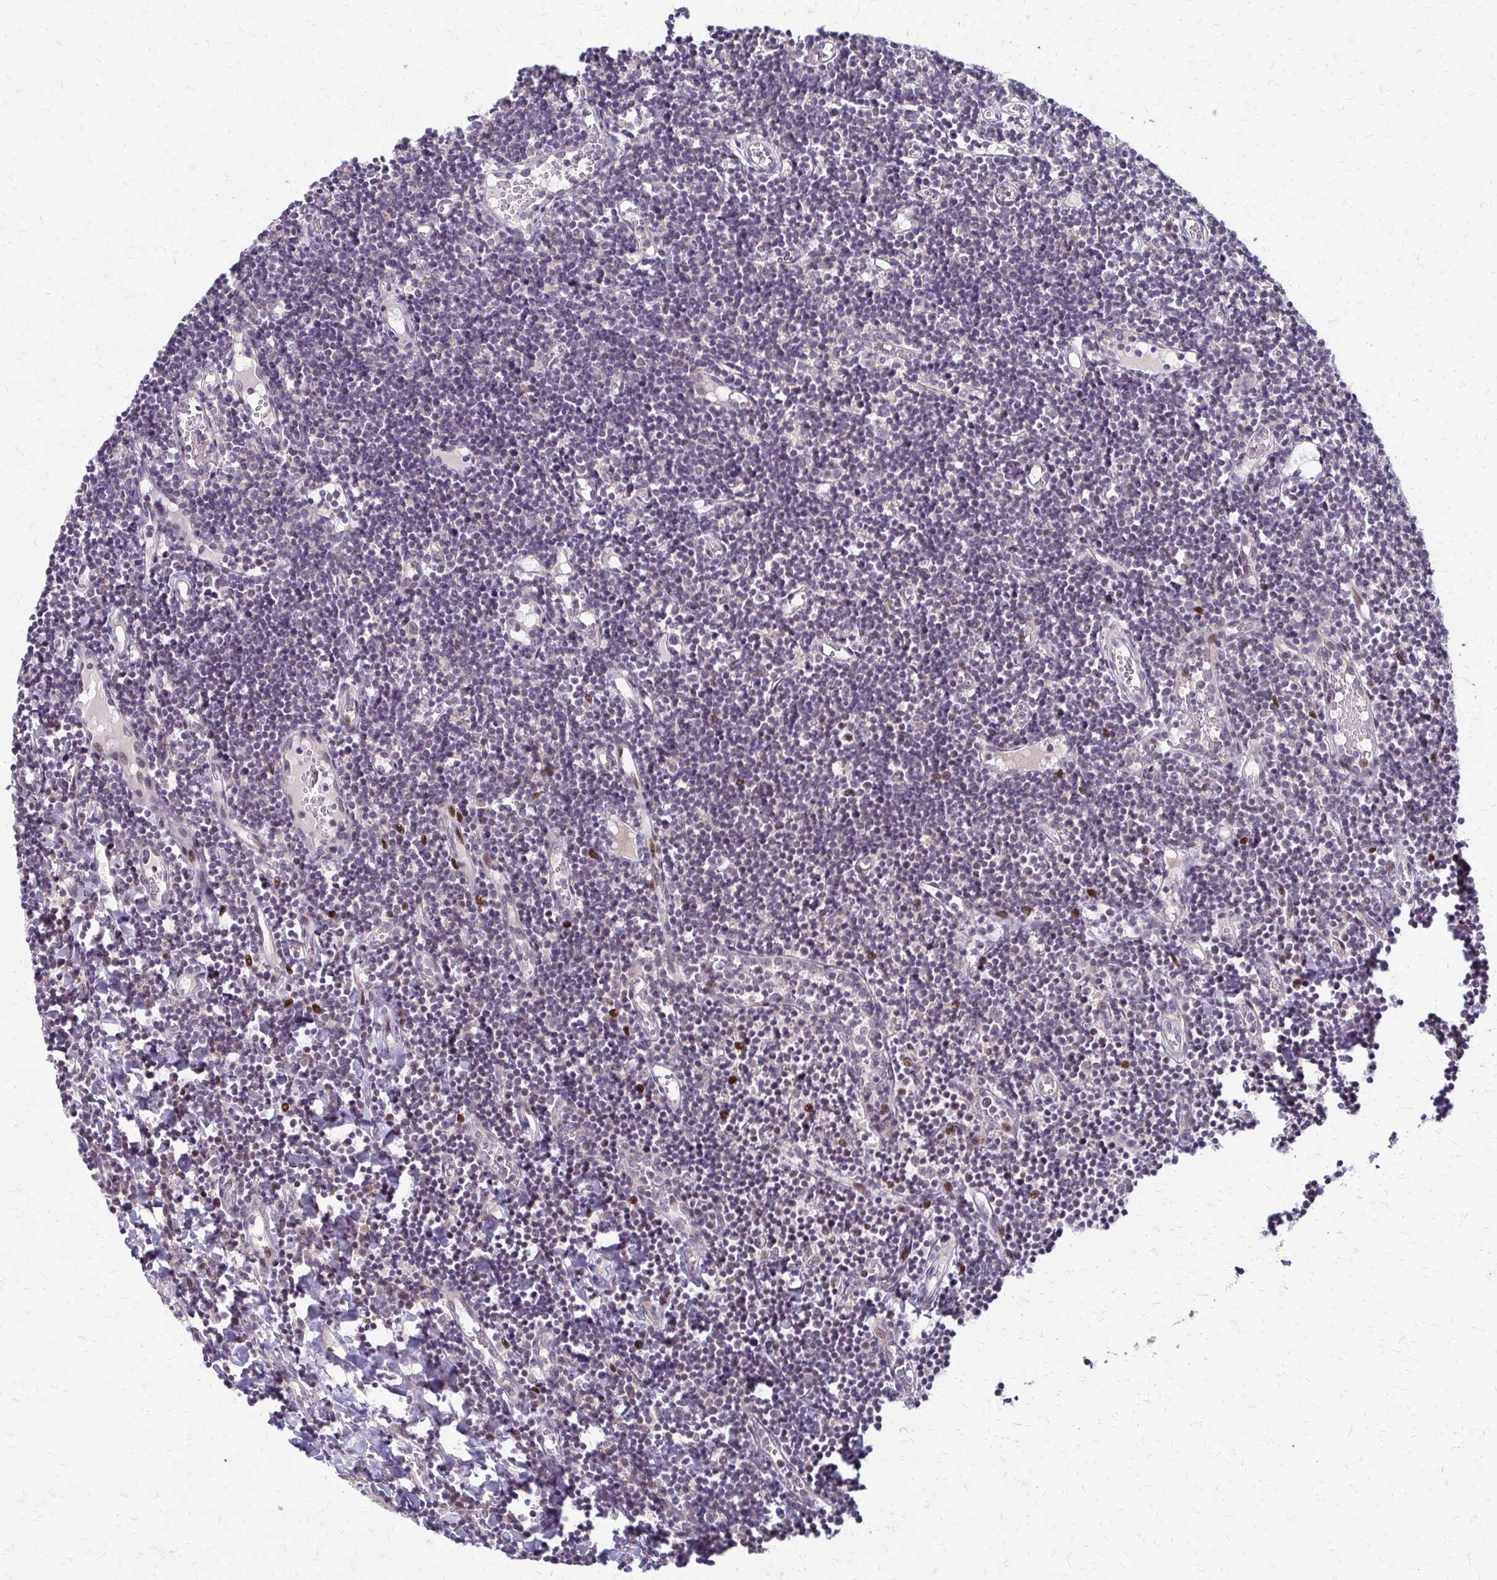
{"staining": {"intensity": "negative", "quantity": "none", "location": "none"}, "tissue": "tonsil", "cell_type": "Germinal center cells", "image_type": "normal", "snomed": [{"axis": "morphology", "description": "Normal tissue, NOS"}, {"axis": "topography", "description": "Tonsil"}], "caption": "The image shows no significant positivity in germinal center cells of tonsil.", "gene": "TRIR", "patient": {"sex": "female", "age": 10}}